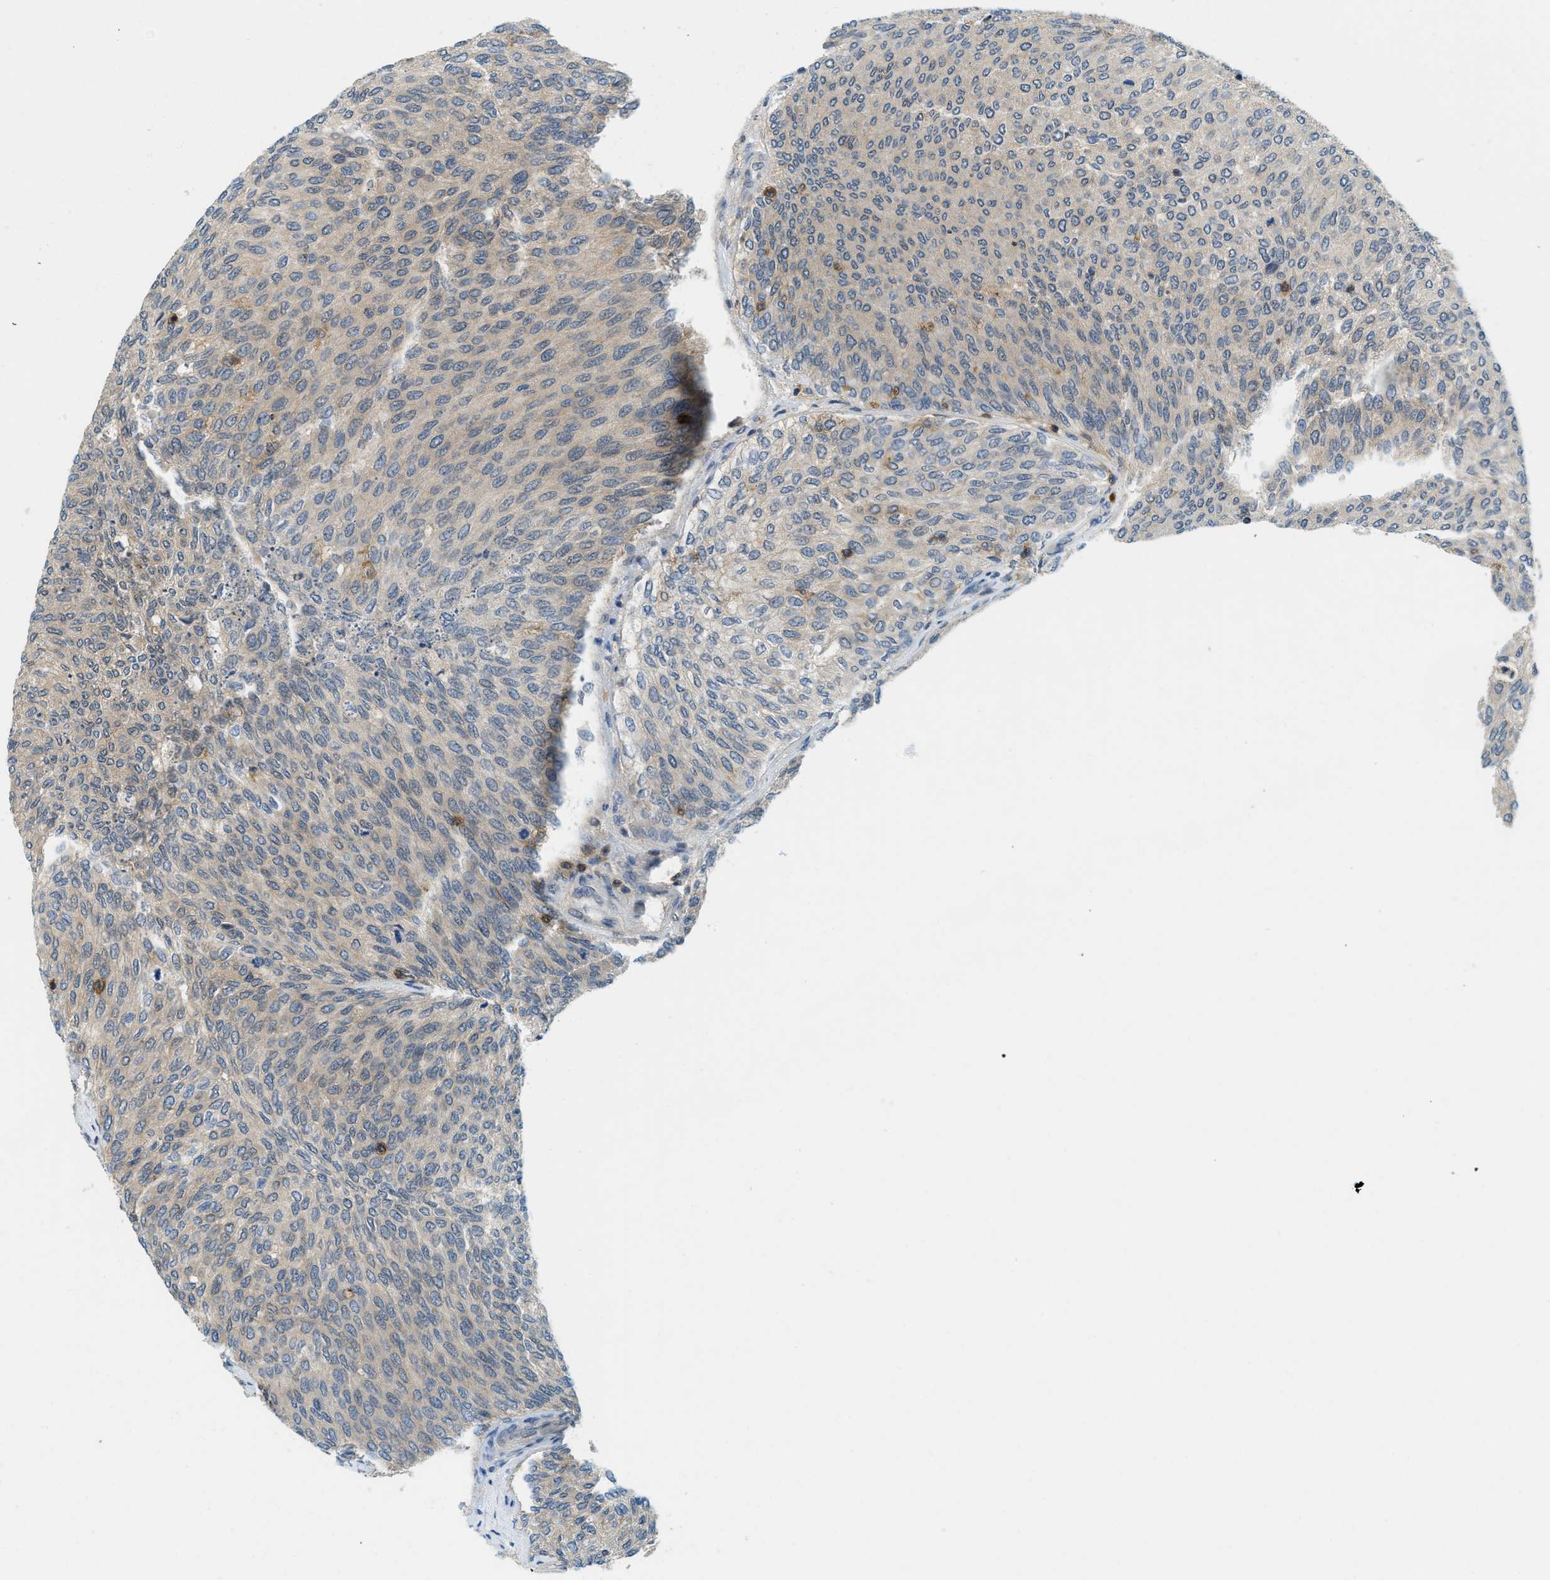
{"staining": {"intensity": "weak", "quantity": ">75%", "location": "cytoplasmic/membranous"}, "tissue": "urothelial cancer", "cell_type": "Tumor cells", "image_type": "cancer", "snomed": [{"axis": "morphology", "description": "Urothelial carcinoma, Low grade"}, {"axis": "topography", "description": "Urinary bladder"}], "caption": "High-magnification brightfield microscopy of urothelial cancer stained with DAB (3,3'-diaminobenzidine) (brown) and counterstained with hematoxylin (blue). tumor cells exhibit weak cytoplasmic/membranous positivity is identified in approximately>75% of cells.", "gene": "GMPPB", "patient": {"sex": "female", "age": 79}}